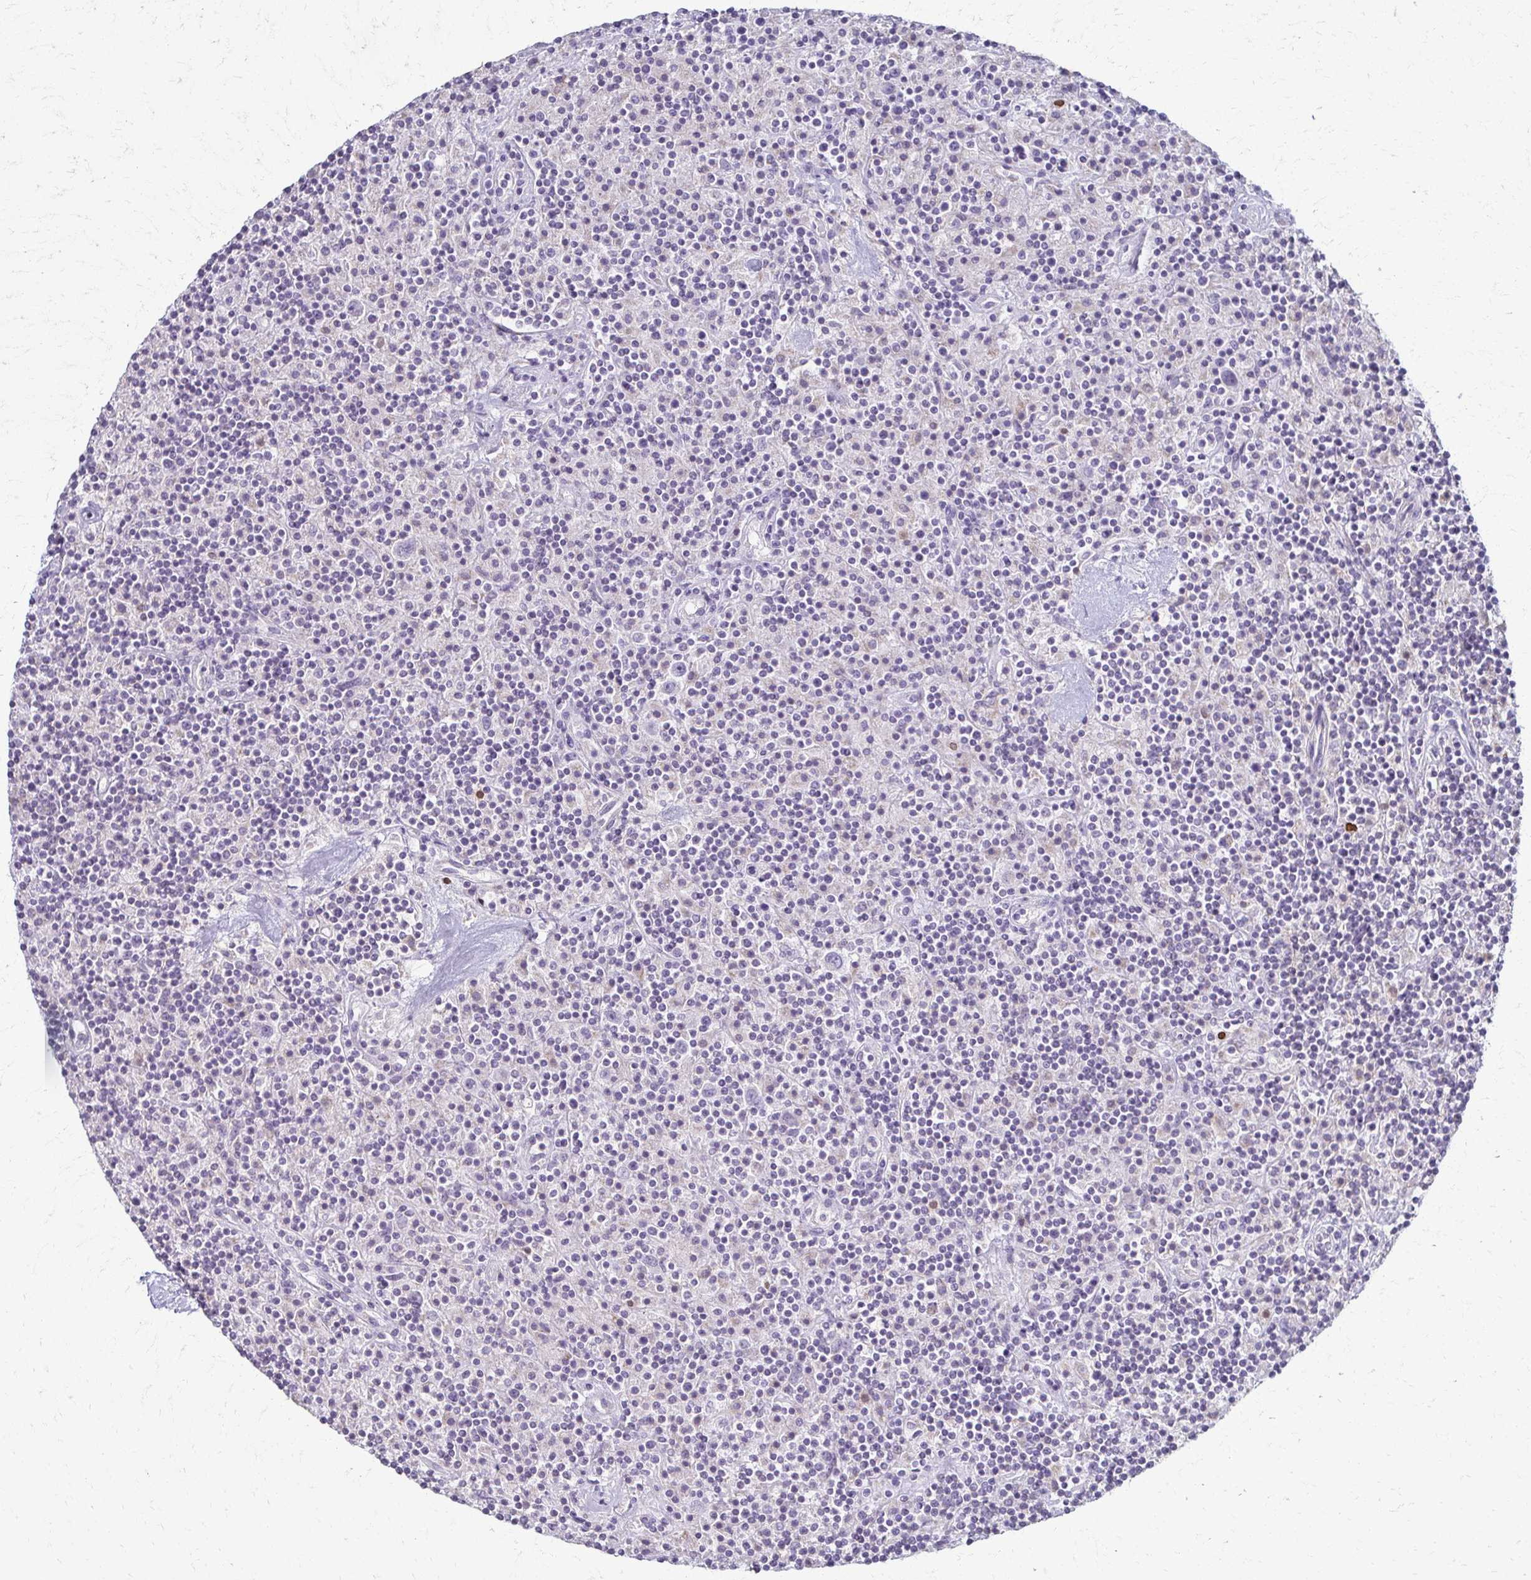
{"staining": {"intensity": "negative", "quantity": "none", "location": "none"}, "tissue": "lymphoma", "cell_type": "Tumor cells", "image_type": "cancer", "snomed": [{"axis": "morphology", "description": "Hodgkin's disease, NOS"}, {"axis": "topography", "description": "Lymph node"}], "caption": "A histopathology image of human Hodgkin's disease is negative for staining in tumor cells.", "gene": "FCGR2B", "patient": {"sex": "male", "age": 70}}